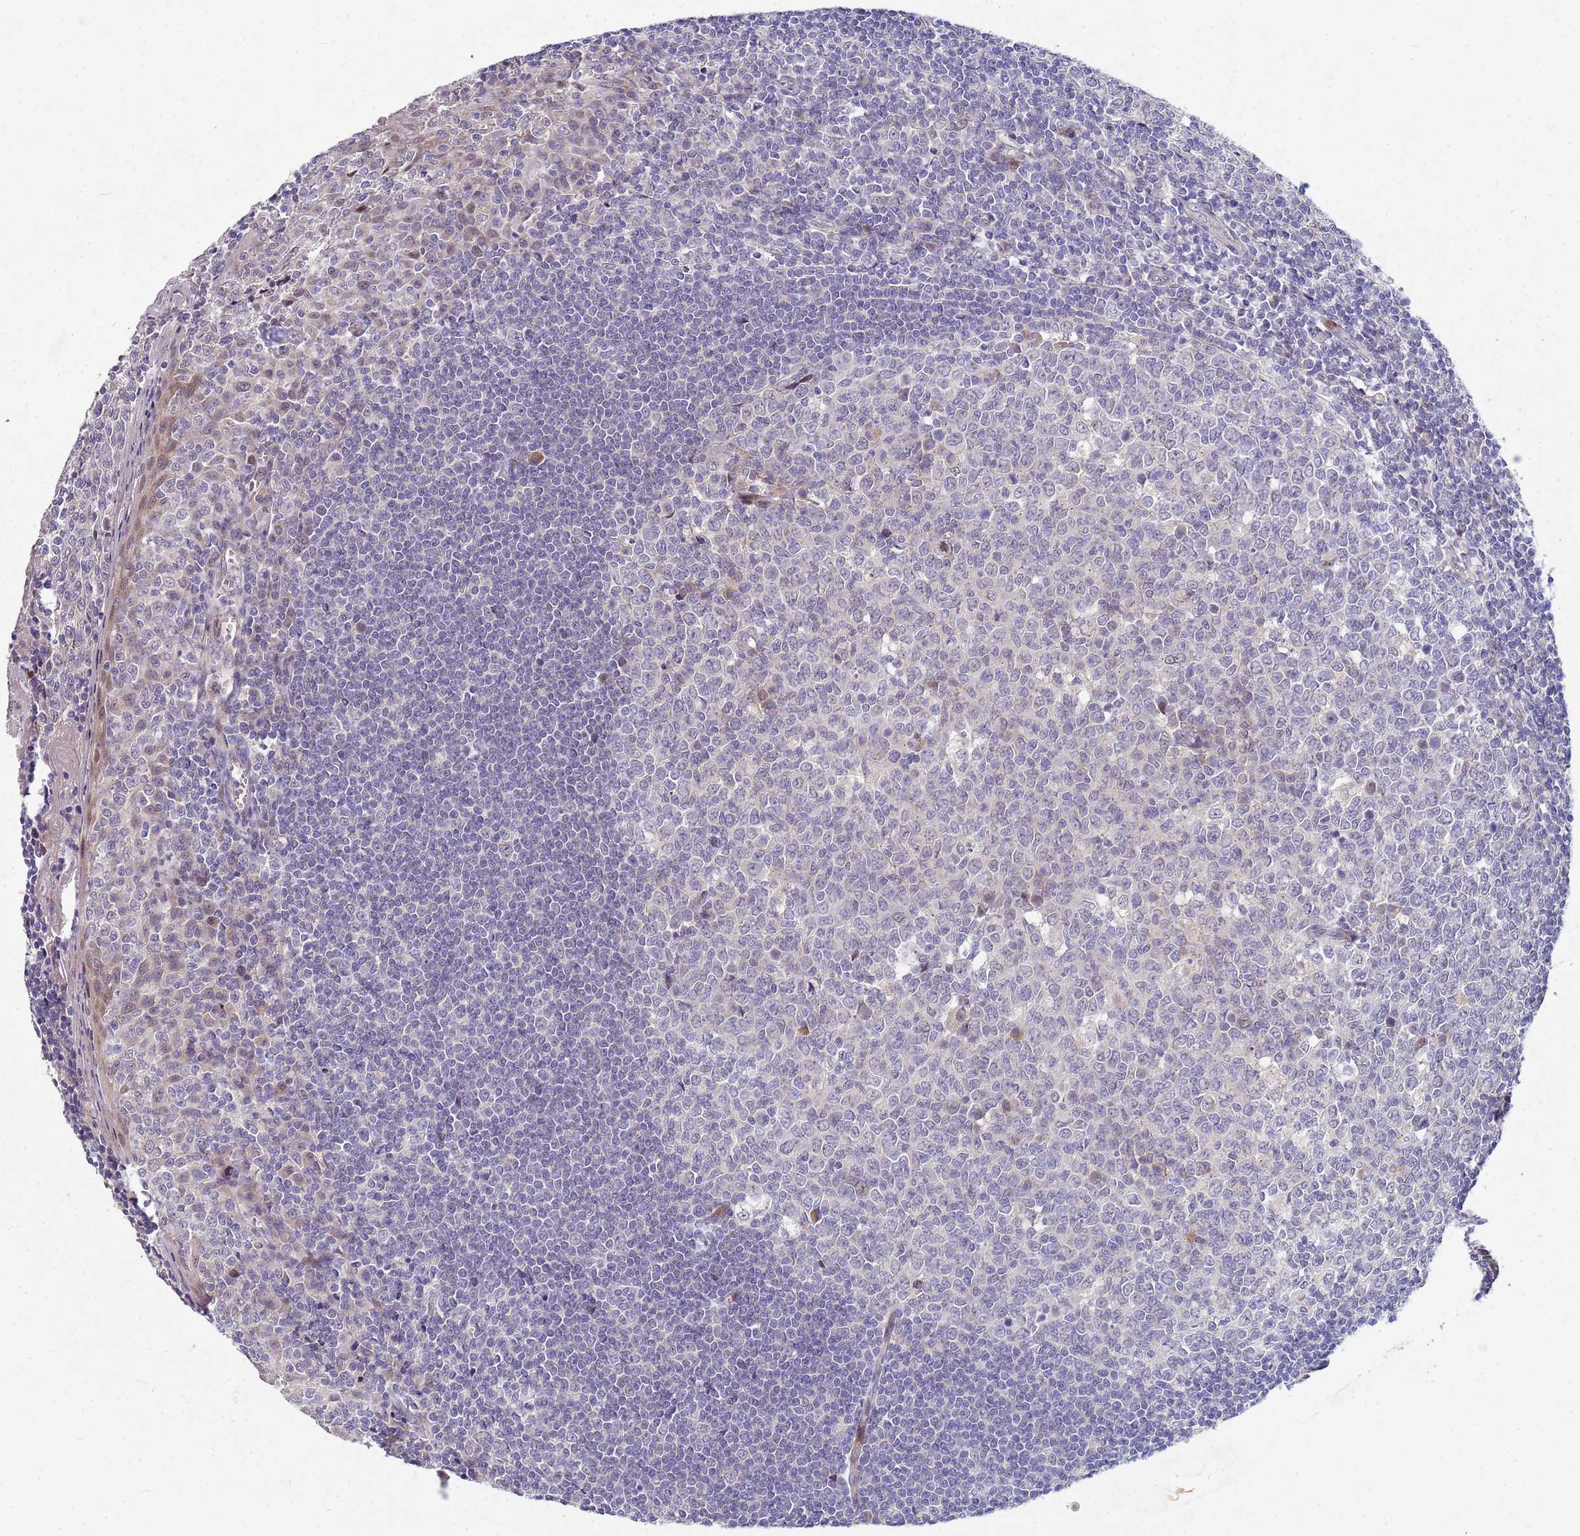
{"staining": {"intensity": "negative", "quantity": "none", "location": "none"}, "tissue": "tonsil", "cell_type": "Germinal center cells", "image_type": "normal", "snomed": [{"axis": "morphology", "description": "Normal tissue, NOS"}, {"axis": "topography", "description": "Tonsil"}], "caption": "Immunohistochemistry (IHC) image of unremarkable tonsil: tonsil stained with DAB (3,3'-diaminobenzidine) demonstrates no significant protein staining in germinal center cells.", "gene": "TNPO2", "patient": {"sex": "male", "age": 27}}